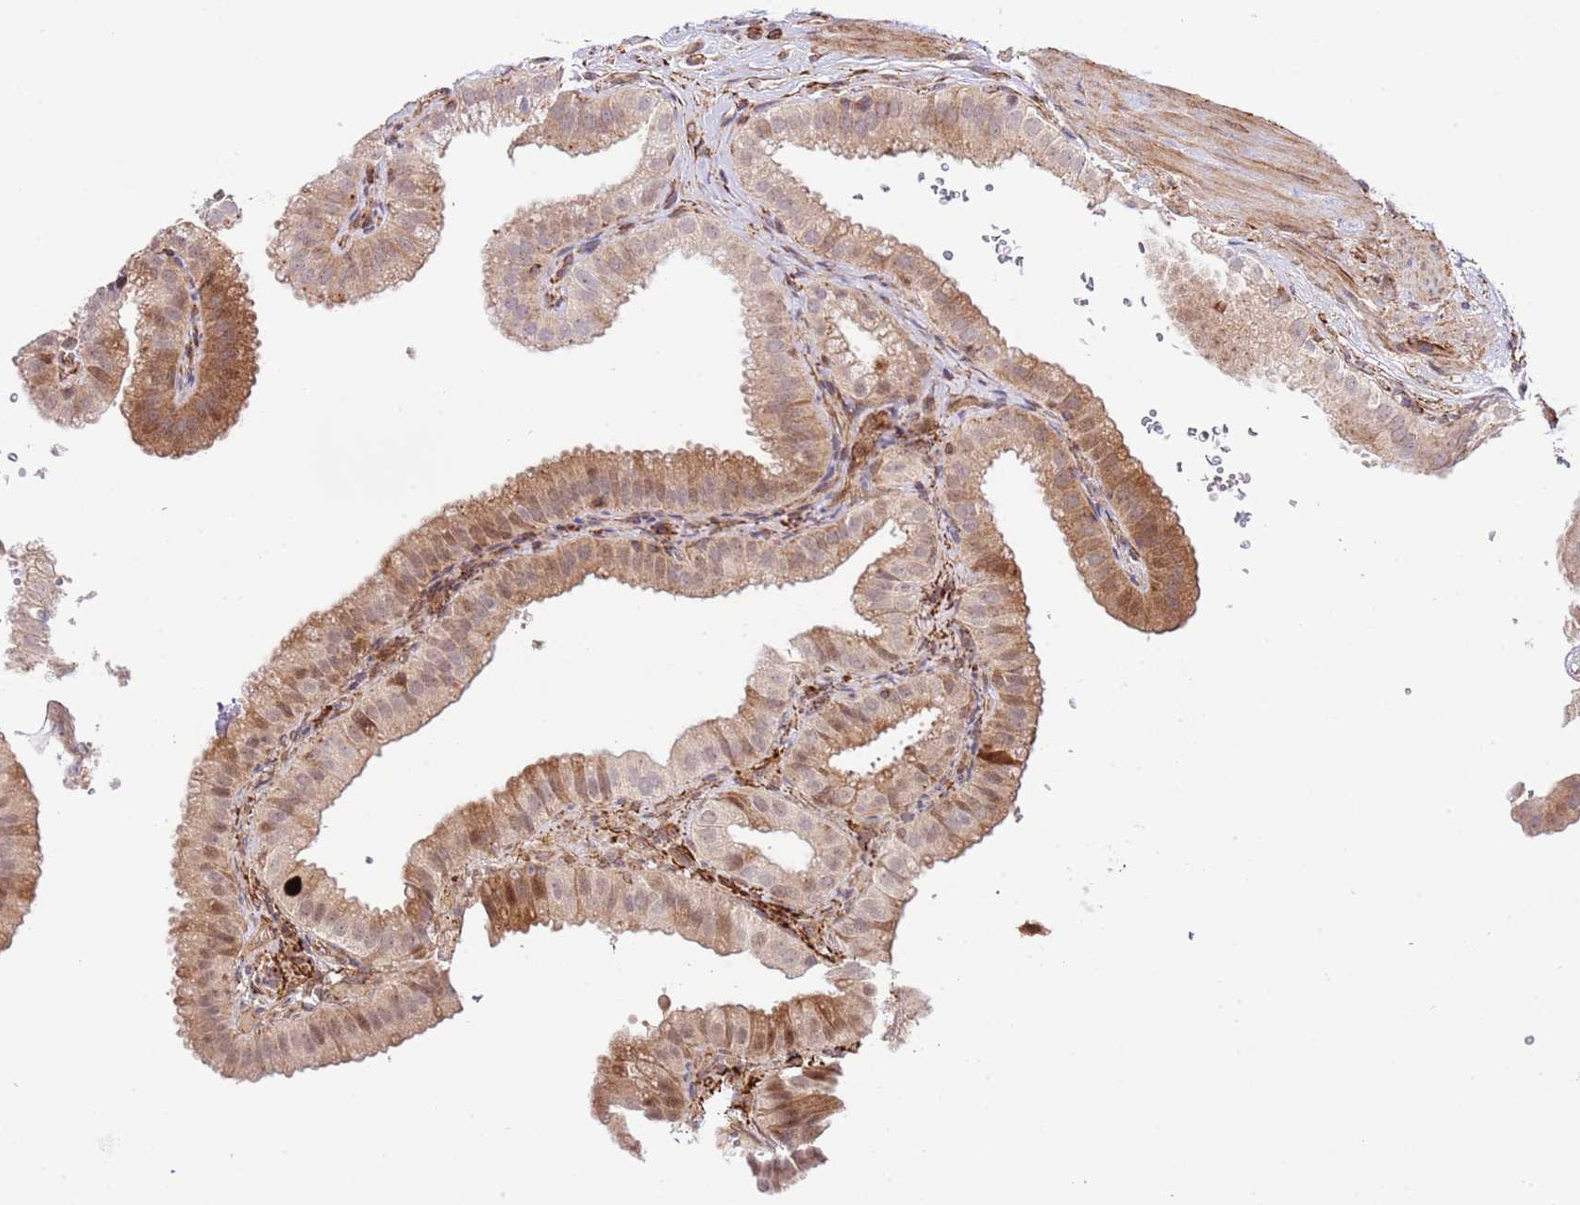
{"staining": {"intensity": "moderate", "quantity": "<25%", "location": "cytoplasmic/membranous,nuclear"}, "tissue": "gallbladder", "cell_type": "Glandular cells", "image_type": "normal", "snomed": [{"axis": "morphology", "description": "Normal tissue, NOS"}, {"axis": "topography", "description": "Gallbladder"}], "caption": "Gallbladder stained for a protein (brown) shows moderate cytoplasmic/membranous,nuclear positive positivity in about <25% of glandular cells.", "gene": "NEK3", "patient": {"sex": "female", "age": 61}}